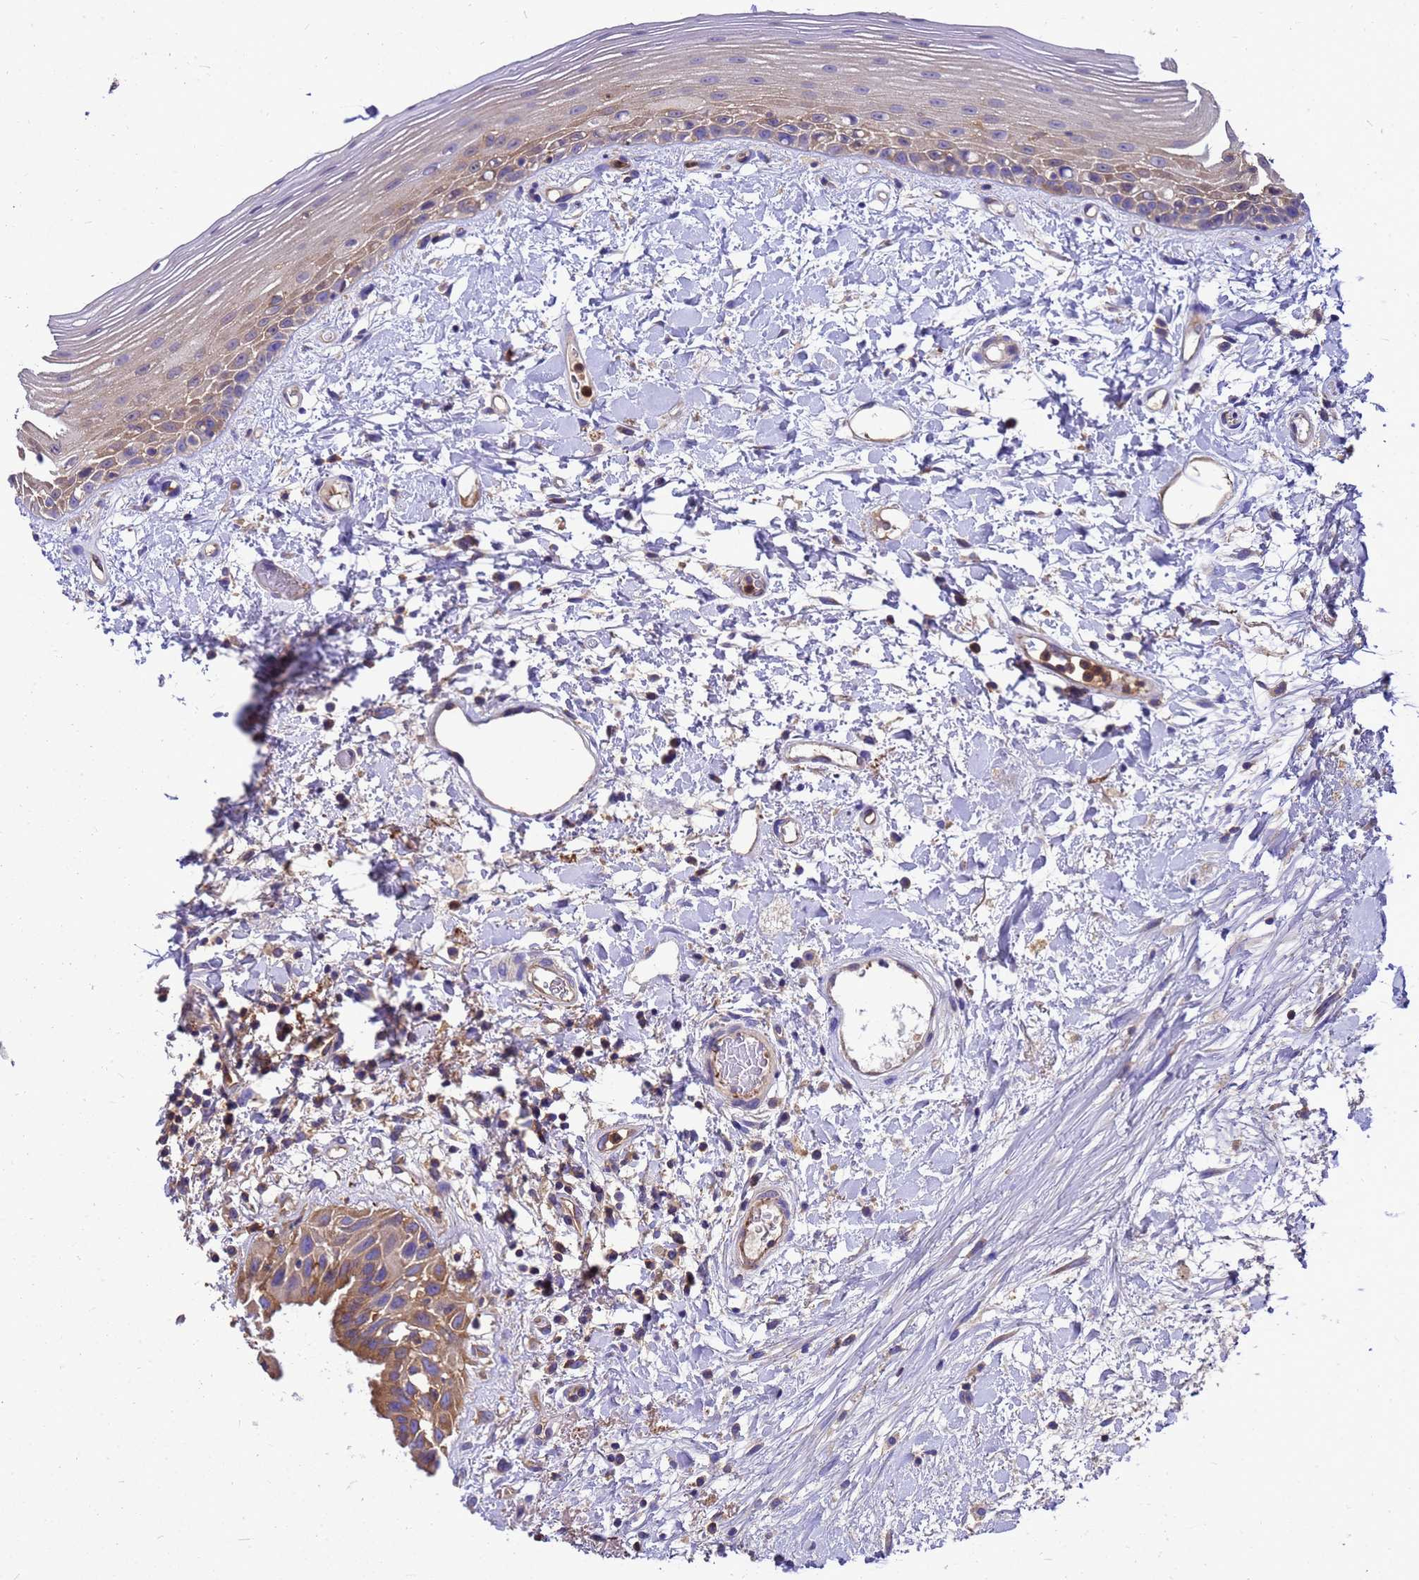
{"staining": {"intensity": "weak", "quantity": "<25%", "location": "cytoplasmic/membranous"}, "tissue": "oral mucosa", "cell_type": "Squamous epithelial cells", "image_type": "normal", "snomed": [{"axis": "morphology", "description": "Normal tissue, NOS"}, {"axis": "topography", "description": "Oral tissue"}], "caption": "The photomicrograph reveals no significant expression in squamous epithelial cells of oral mucosa.", "gene": "ZNF235", "patient": {"sex": "female", "age": 76}}